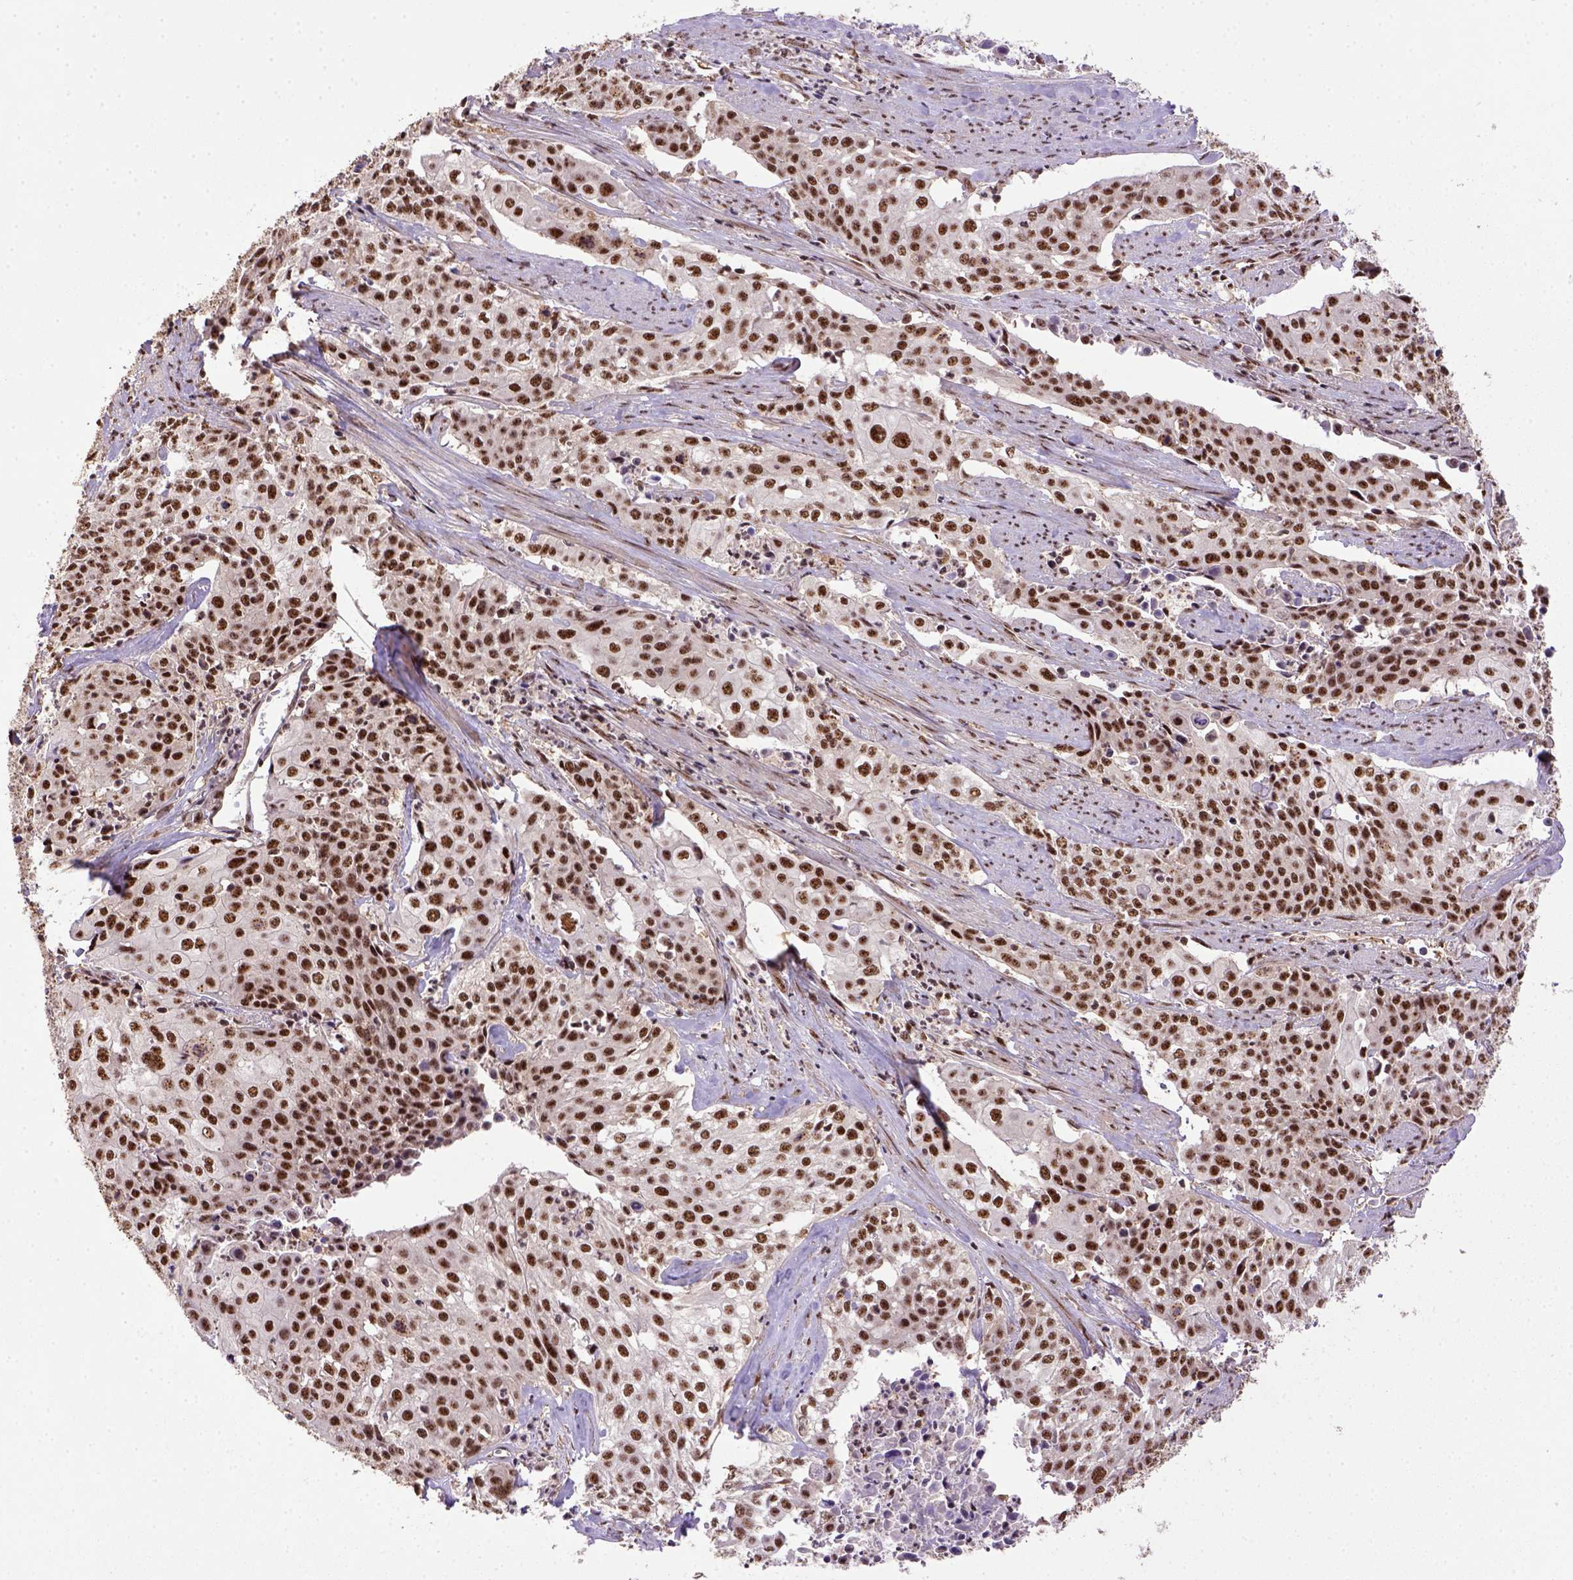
{"staining": {"intensity": "strong", "quantity": ">75%", "location": "nuclear"}, "tissue": "cervical cancer", "cell_type": "Tumor cells", "image_type": "cancer", "snomed": [{"axis": "morphology", "description": "Squamous cell carcinoma, NOS"}, {"axis": "topography", "description": "Cervix"}], "caption": "Human squamous cell carcinoma (cervical) stained with a brown dye reveals strong nuclear positive staining in about >75% of tumor cells.", "gene": "PPIG", "patient": {"sex": "female", "age": 39}}